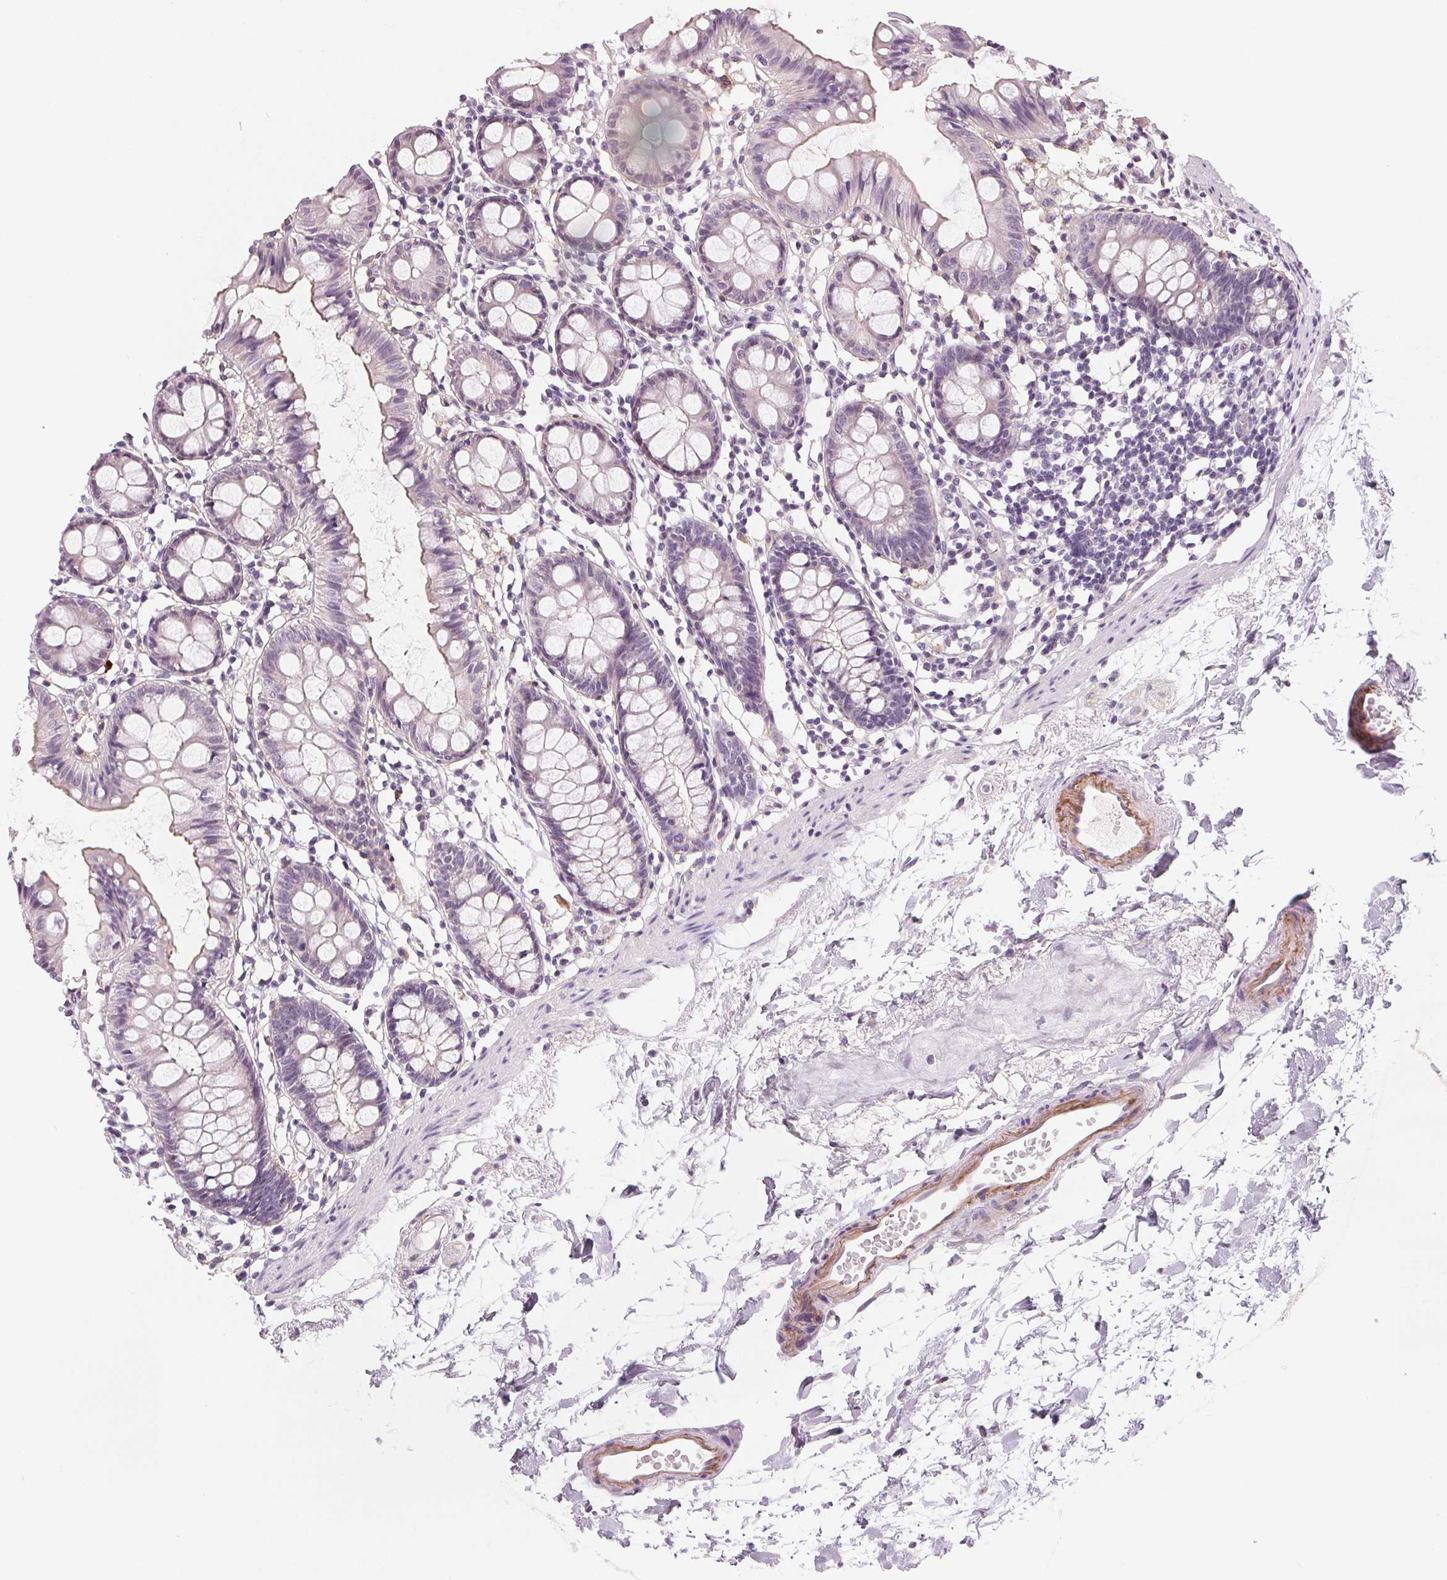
{"staining": {"intensity": "weak", "quantity": "<25%", "location": "cytoplasmic/membranous"}, "tissue": "colon", "cell_type": "Endothelial cells", "image_type": "normal", "snomed": [{"axis": "morphology", "description": "Normal tissue, NOS"}, {"axis": "topography", "description": "Colon"}], "caption": "Immunohistochemistry photomicrograph of benign colon stained for a protein (brown), which demonstrates no staining in endothelial cells.", "gene": "CFC1B", "patient": {"sex": "female", "age": 84}}